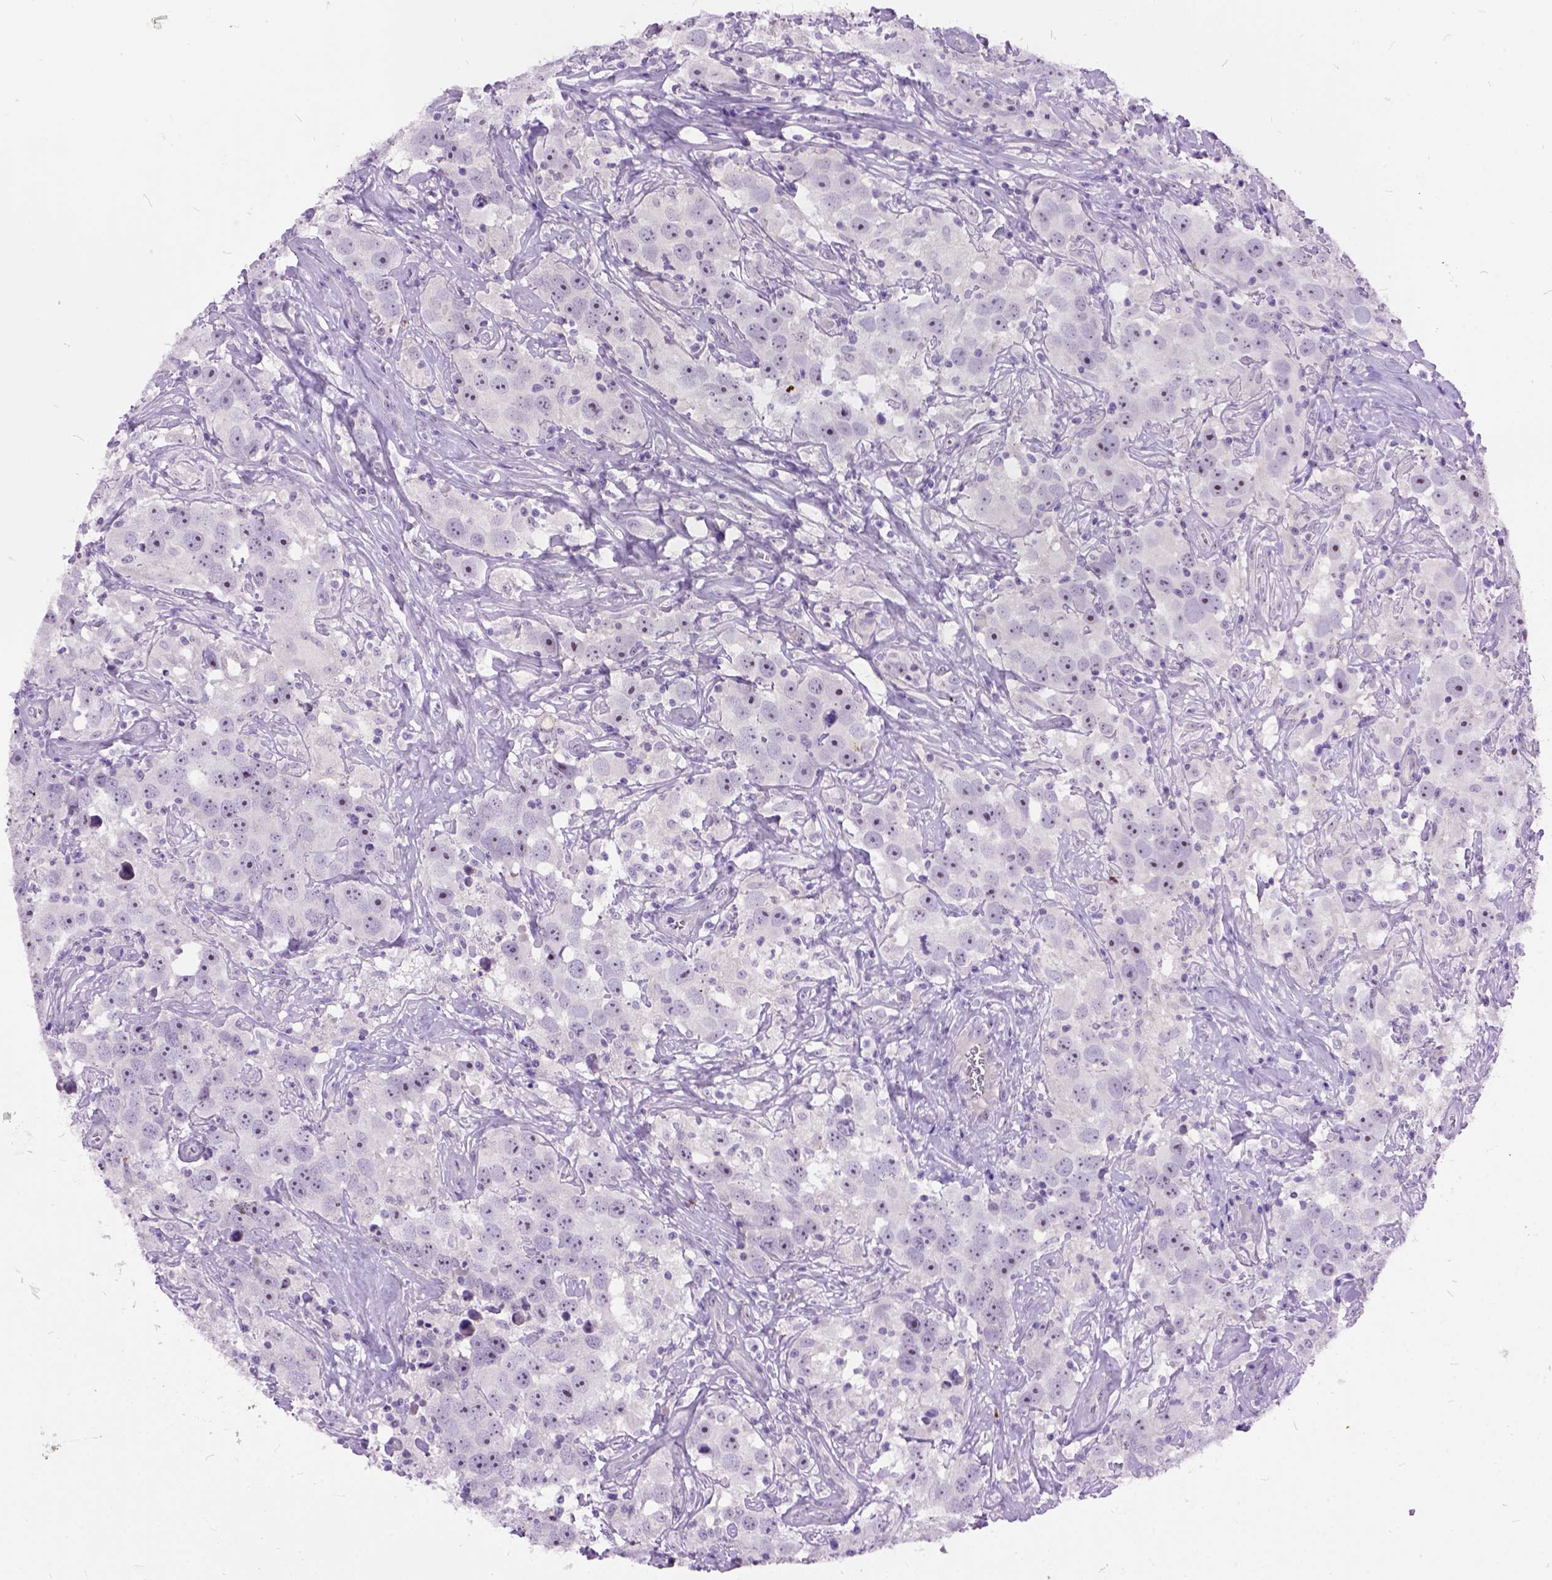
{"staining": {"intensity": "negative", "quantity": "none", "location": "none"}, "tissue": "testis cancer", "cell_type": "Tumor cells", "image_type": "cancer", "snomed": [{"axis": "morphology", "description": "Seminoma, NOS"}, {"axis": "topography", "description": "Testis"}], "caption": "Tumor cells show no significant protein positivity in testis cancer (seminoma). (Stains: DAB immunohistochemistry with hematoxylin counter stain, Microscopy: brightfield microscopy at high magnification).", "gene": "MAPT", "patient": {"sex": "male", "age": 49}}